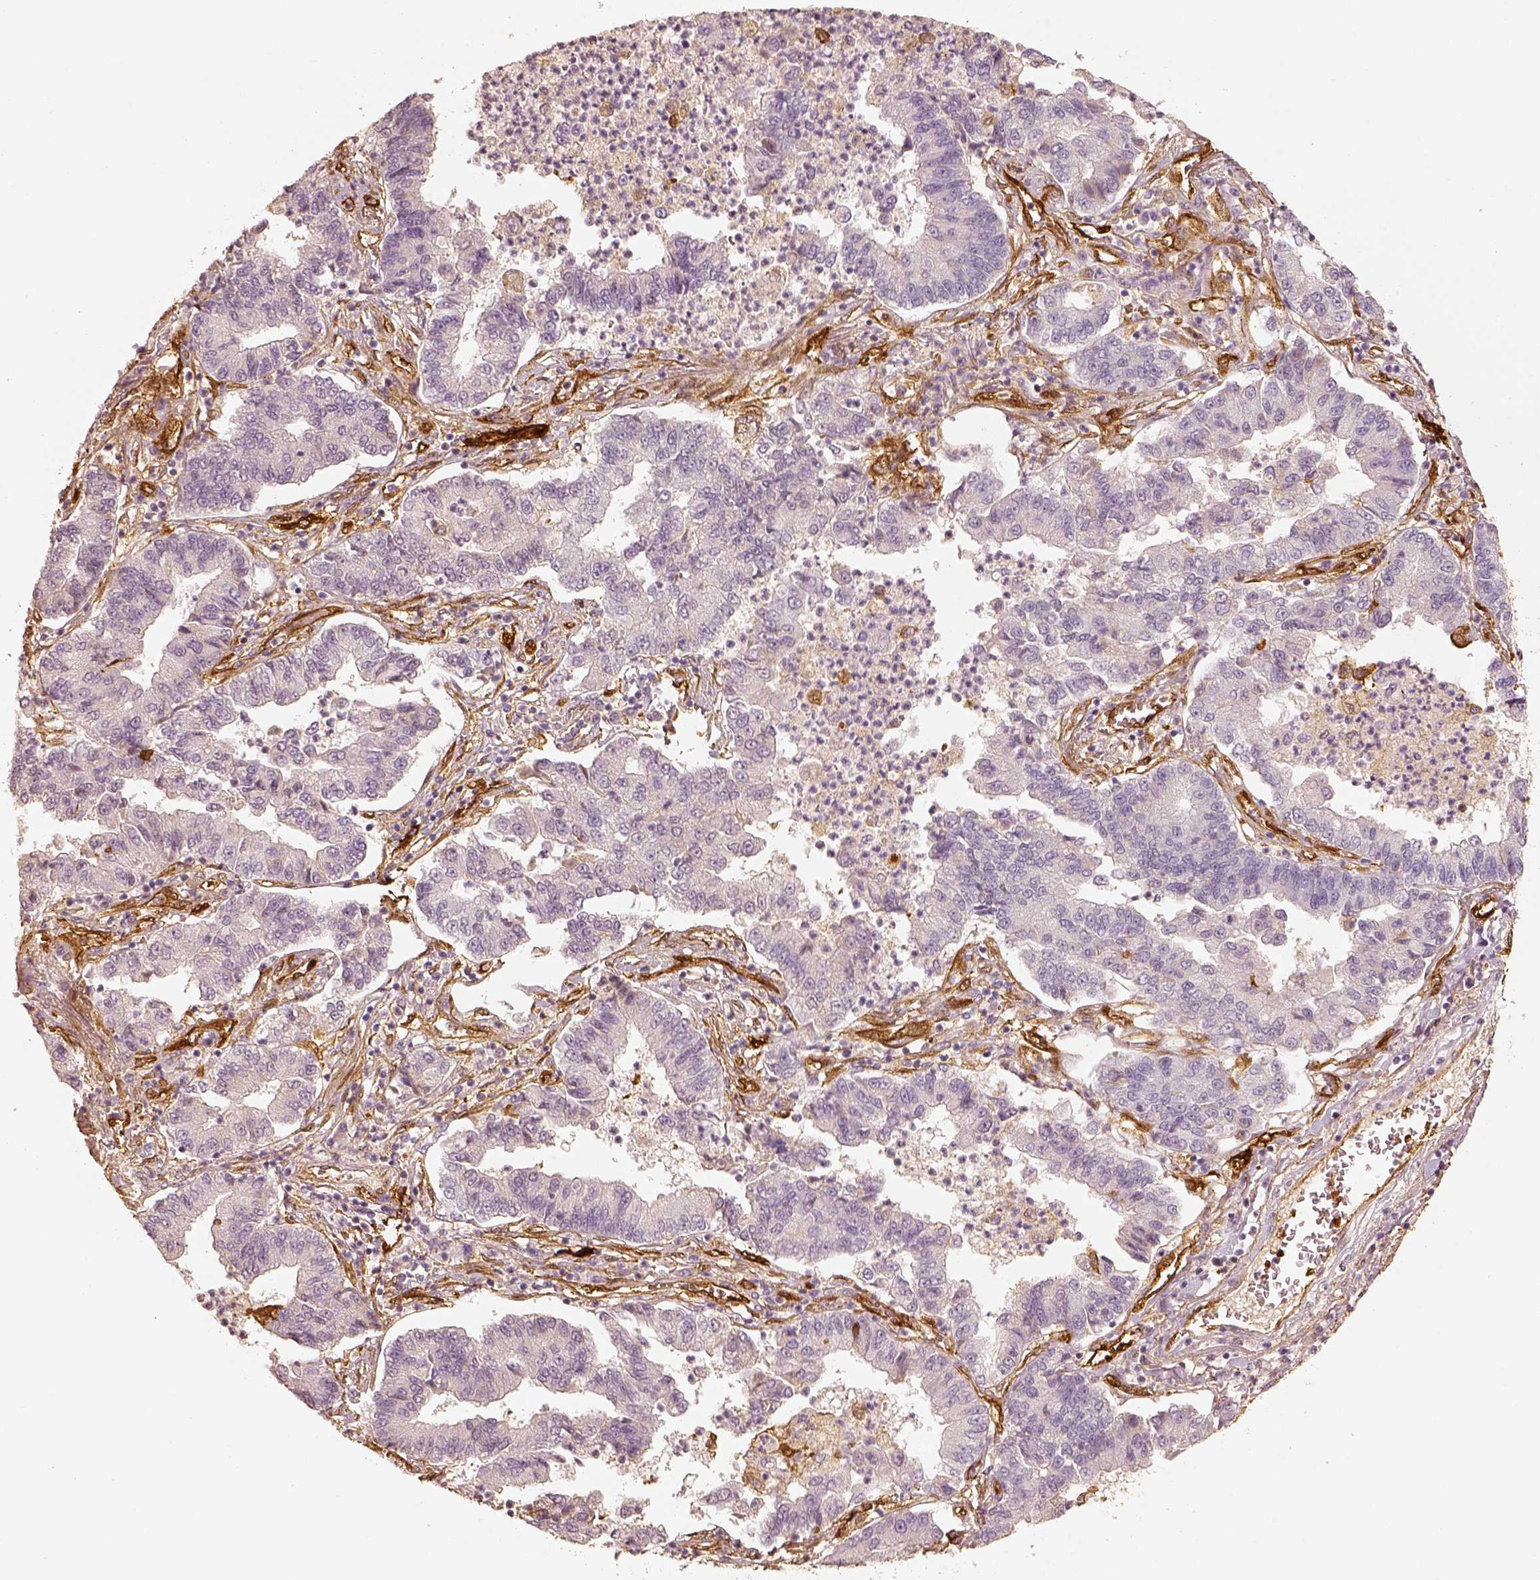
{"staining": {"intensity": "negative", "quantity": "none", "location": "none"}, "tissue": "lung cancer", "cell_type": "Tumor cells", "image_type": "cancer", "snomed": [{"axis": "morphology", "description": "Adenocarcinoma, NOS"}, {"axis": "topography", "description": "Lung"}], "caption": "This is an immunohistochemistry (IHC) image of human lung cancer (adenocarcinoma). There is no expression in tumor cells.", "gene": "FSCN1", "patient": {"sex": "female", "age": 57}}